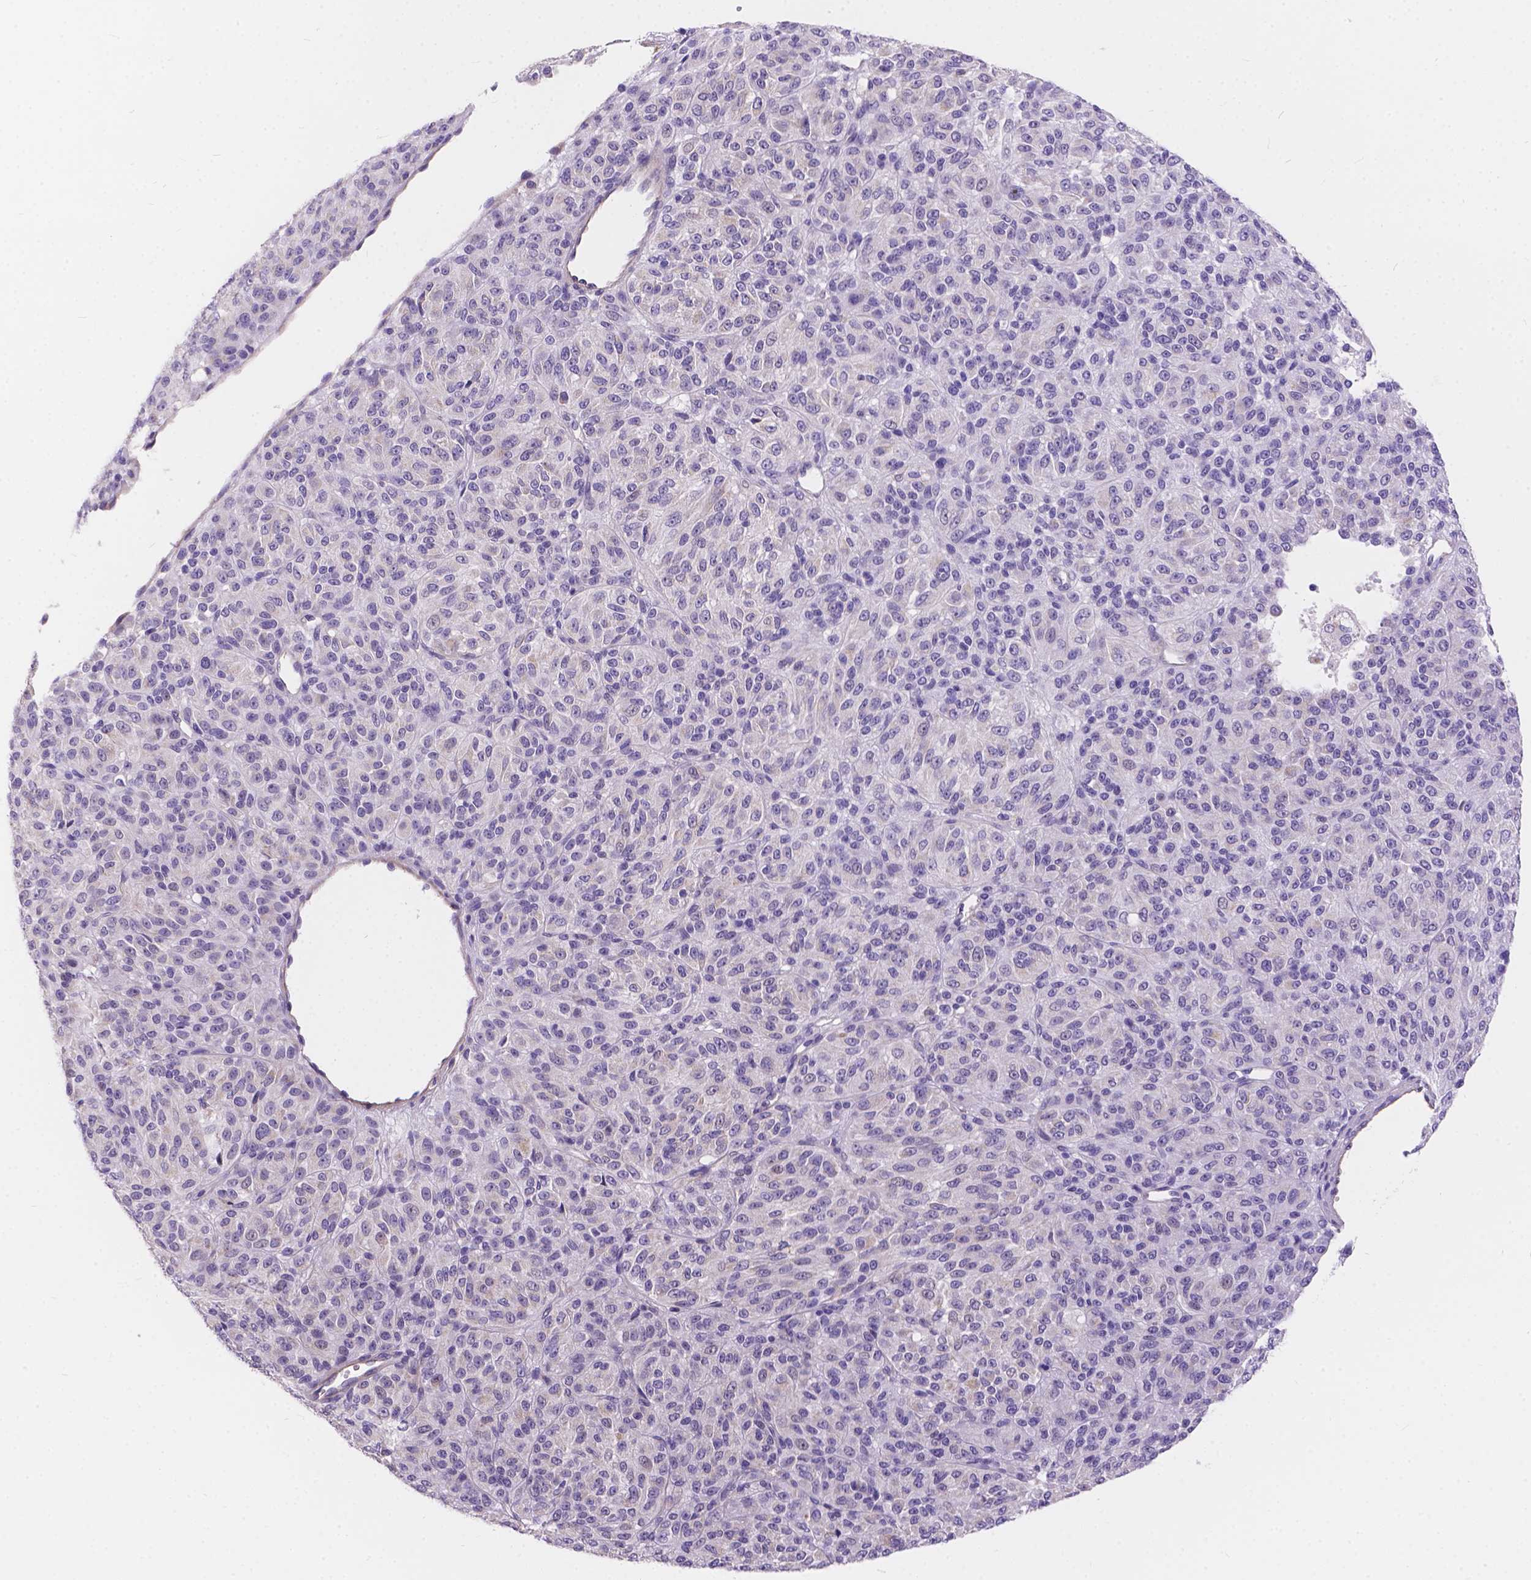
{"staining": {"intensity": "negative", "quantity": "none", "location": "none"}, "tissue": "melanoma", "cell_type": "Tumor cells", "image_type": "cancer", "snomed": [{"axis": "morphology", "description": "Malignant melanoma, Metastatic site"}, {"axis": "topography", "description": "Brain"}], "caption": "High power microscopy photomicrograph of an immunohistochemistry image of melanoma, revealing no significant staining in tumor cells. The staining was performed using DAB (3,3'-diaminobenzidine) to visualize the protein expression in brown, while the nuclei were stained in blue with hematoxylin (Magnification: 20x).", "gene": "DLEC1", "patient": {"sex": "female", "age": 56}}